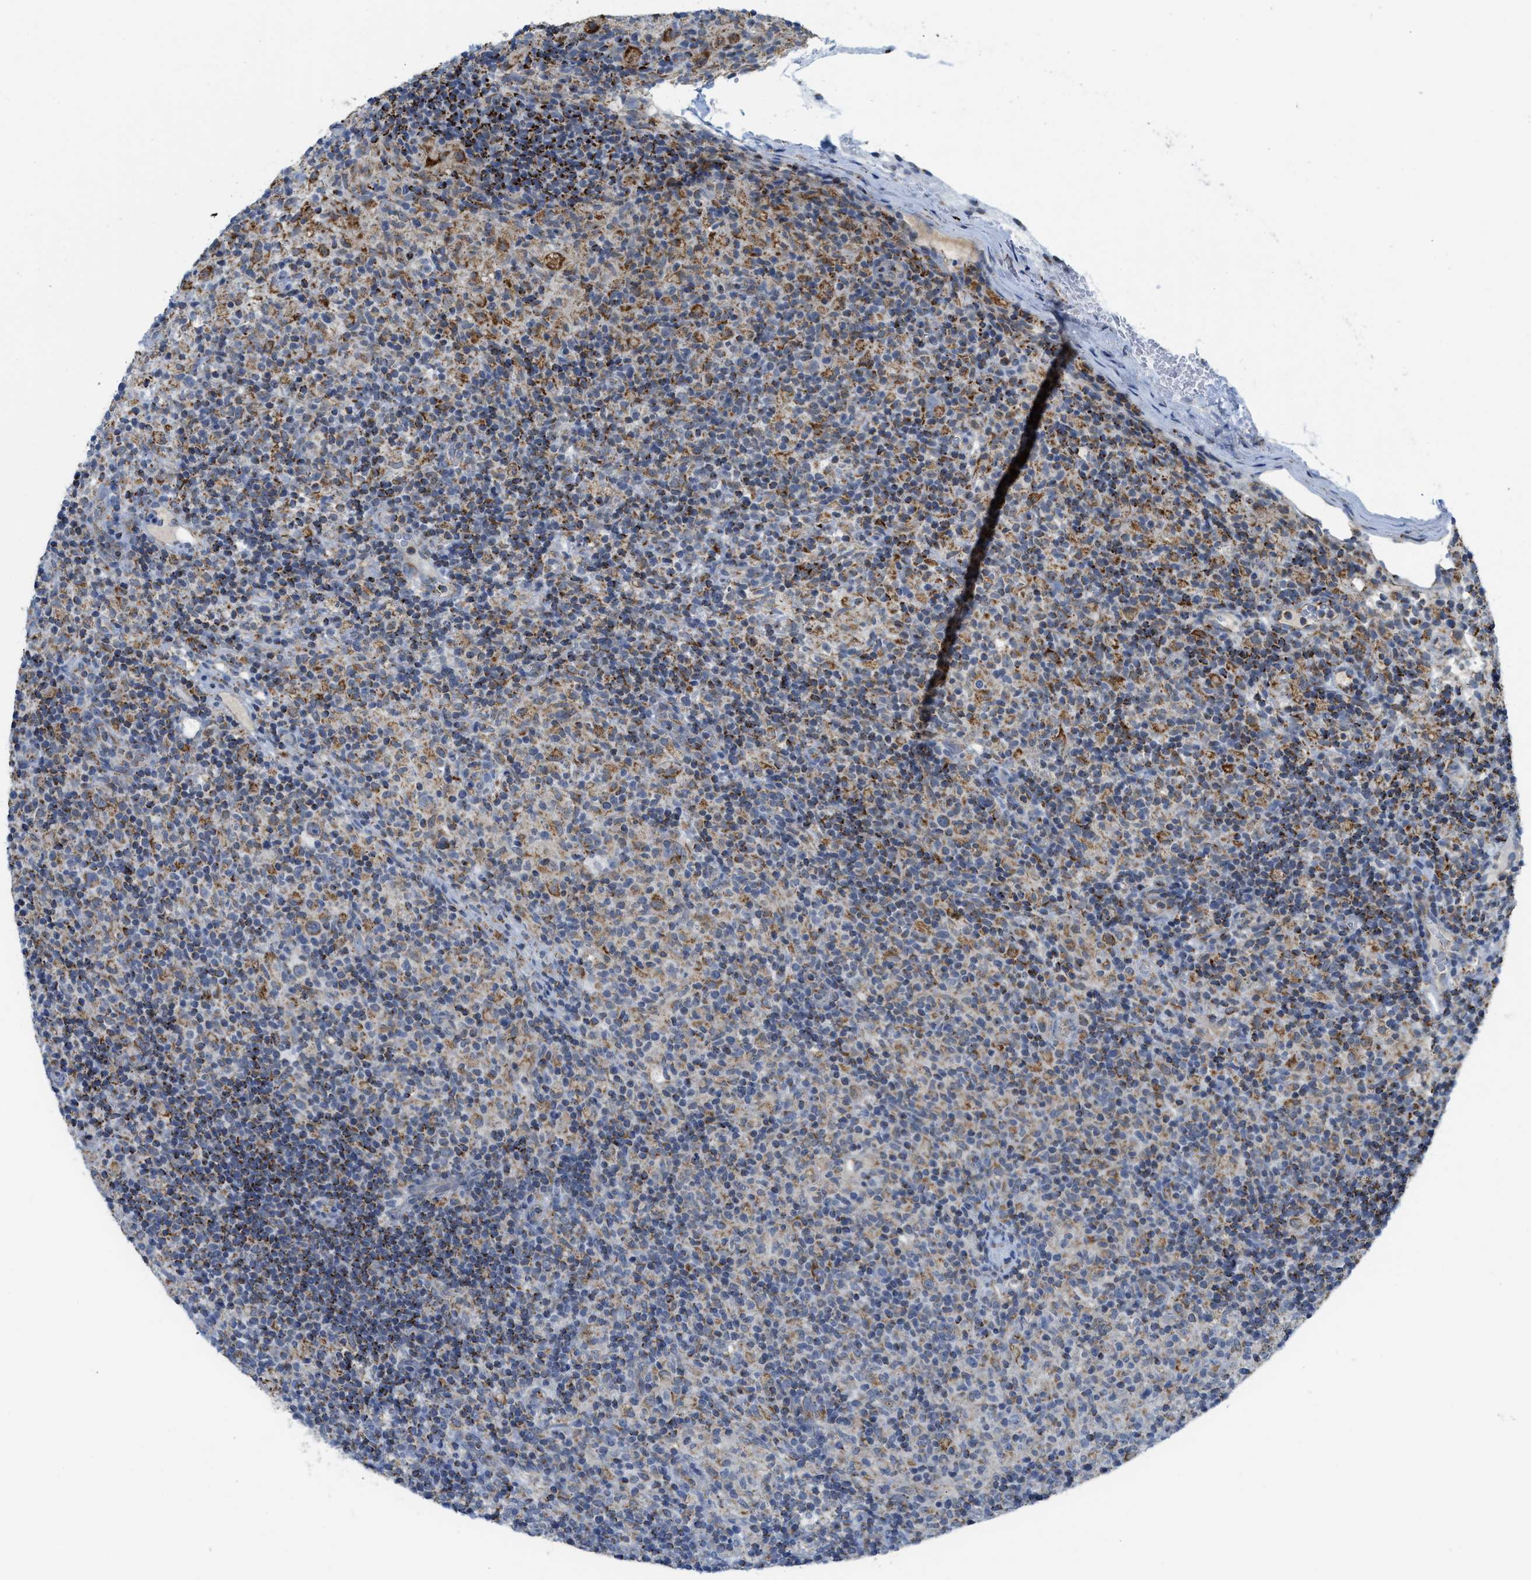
{"staining": {"intensity": "moderate", "quantity": "25%-75%", "location": "cytoplasmic/membranous"}, "tissue": "lymphoma", "cell_type": "Tumor cells", "image_type": "cancer", "snomed": [{"axis": "morphology", "description": "Hodgkin's disease, NOS"}, {"axis": "topography", "description": "Lymph node"}], "caption": "About 25%-75% of tumor cells in human Hodgkin's disease exhibit moderate cytoplasmic/membranous protein staining as visualized by brown immunohistochemical staining.", "gene": "GATD3", "patient": {"sex": "male", "age": 70}}